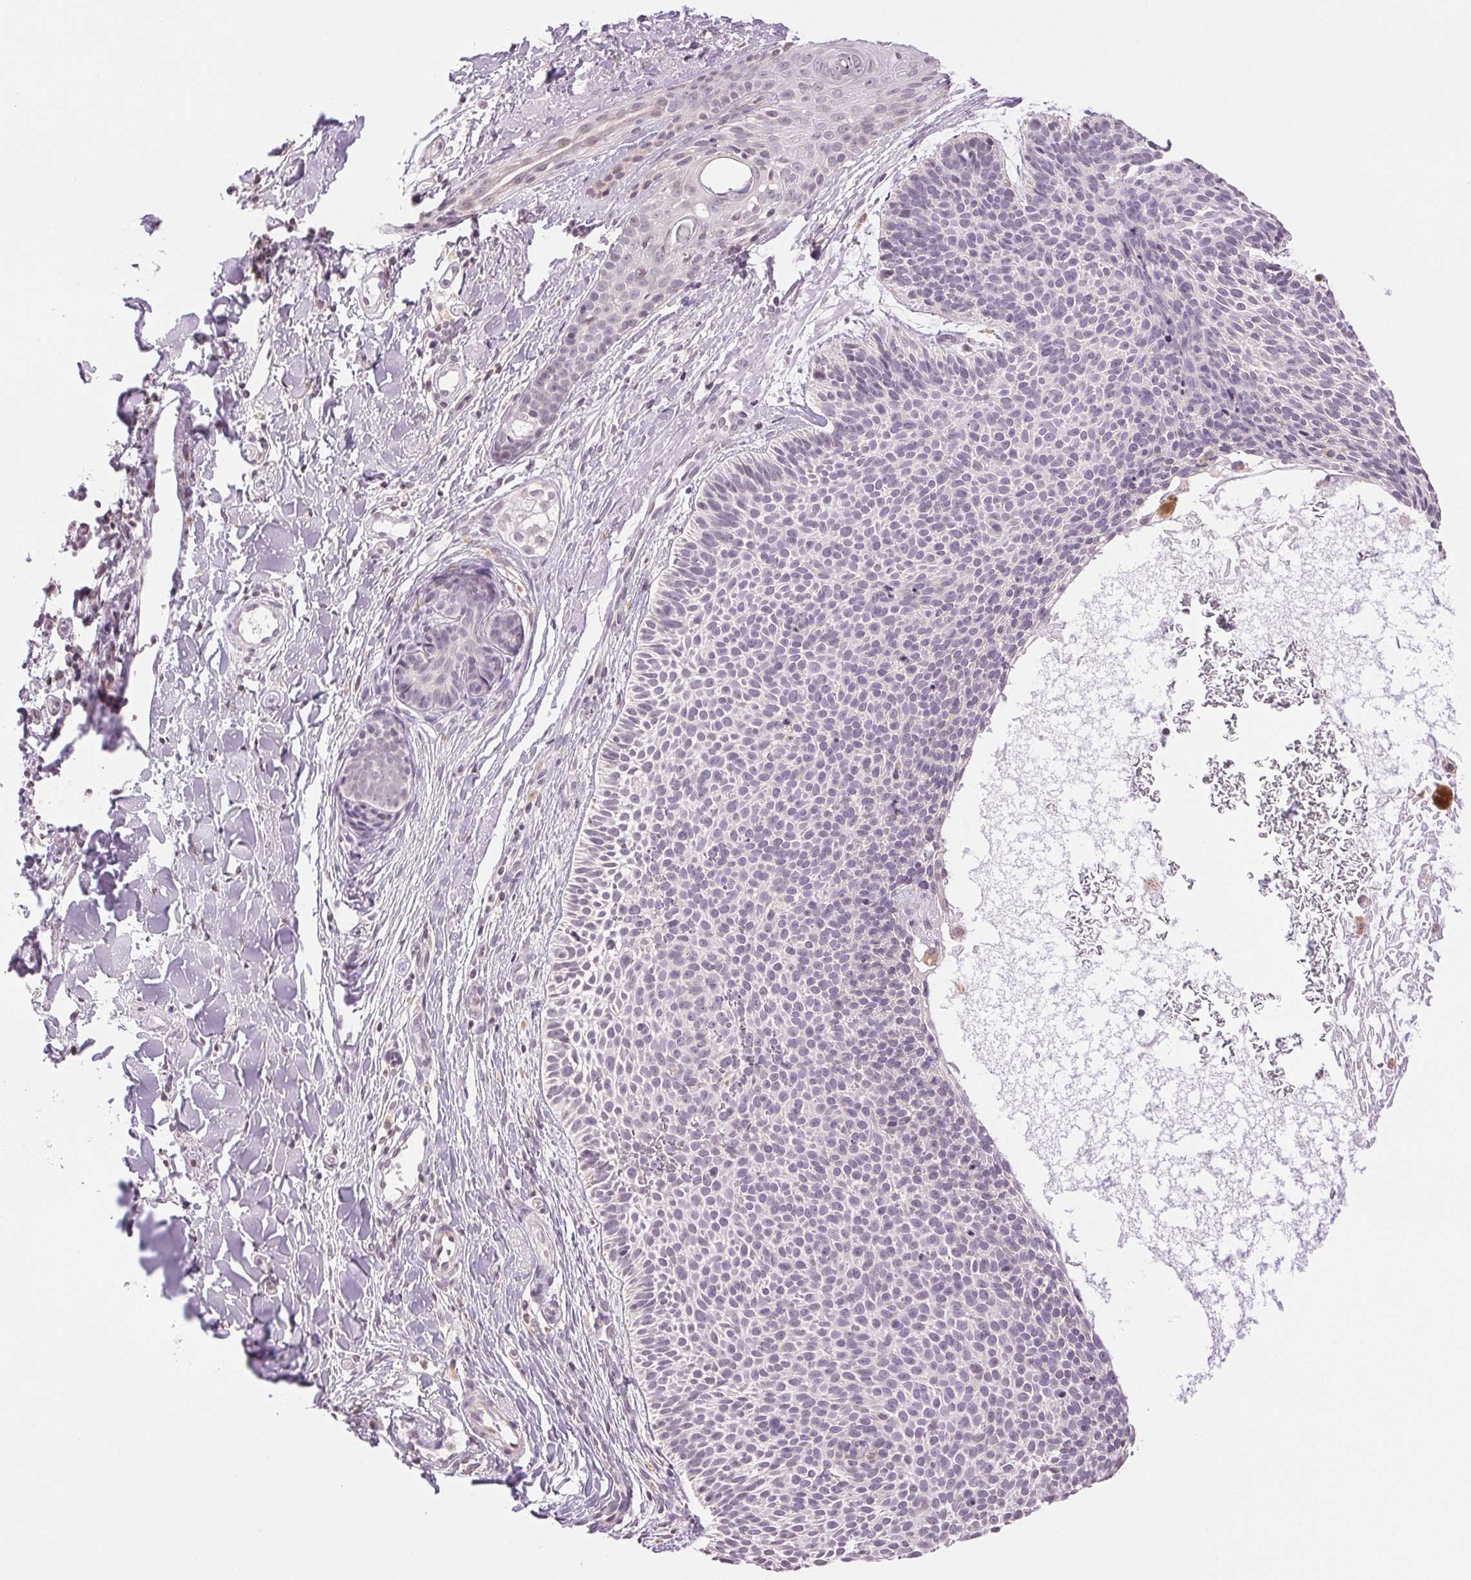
{"staining": {"intensity": "negative", "quantity": "none", "location": "none"}, "tissue": "skin cancer", "cell_type": "Tumor cells", "image_type": "cancer", "snomed": [{"axis": "morphology", "description": "Basal cell carcinoma"}, {"axis": "topography", "description": "Skin"}], "caption": "Tumor cells are negative for brown protein staining in skin cancer (basal cell carcinoma).", "gene": "TNNT3", "patient": {"sex": "male", "age": 82}}